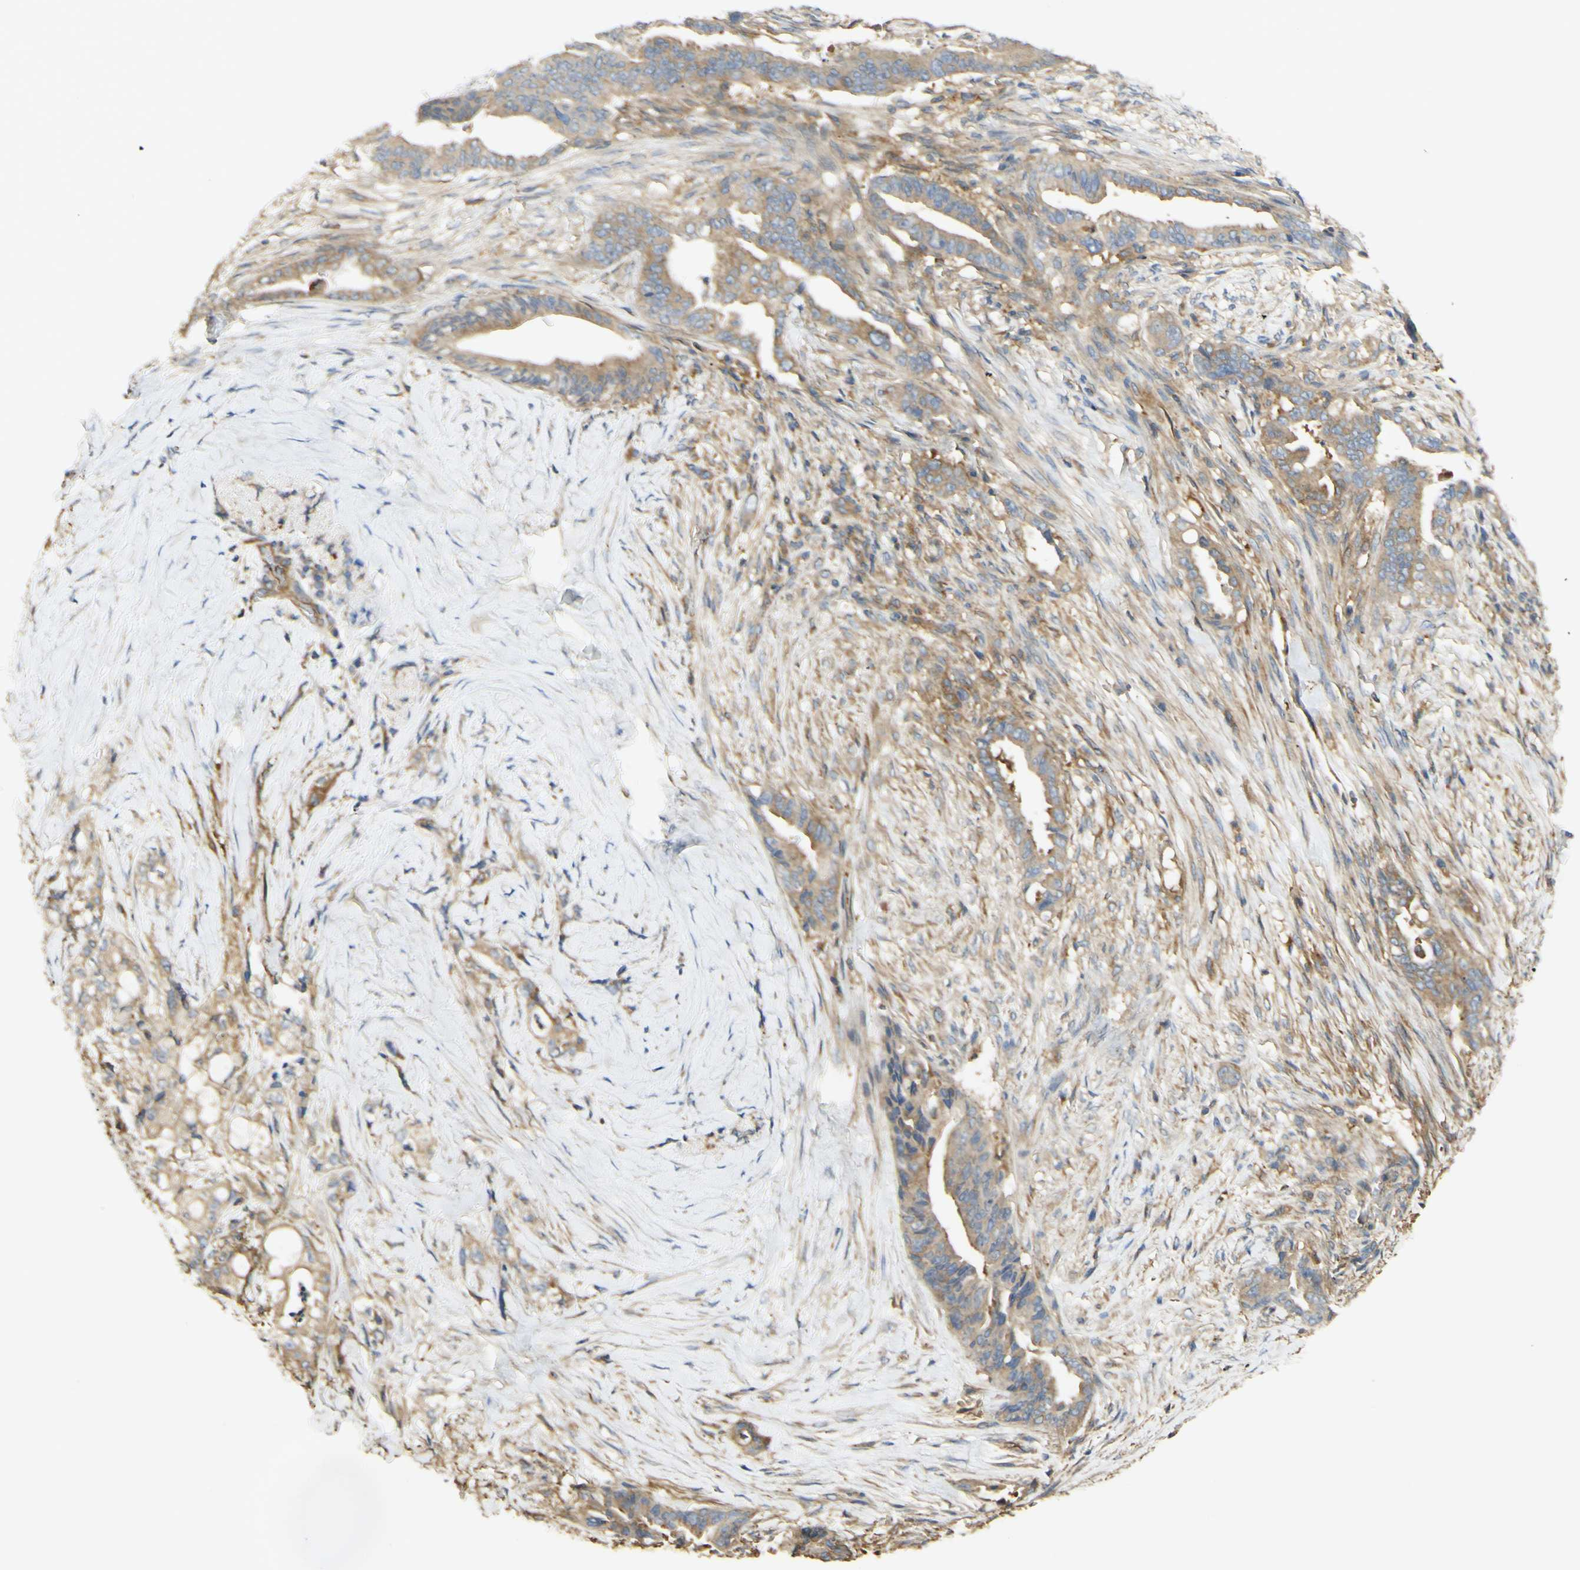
{"staining": {"intensity": "moderate", "quantity": ">75%", "location": "cytoplasmic/membranous"}, "tissue": "pancreatic cancer", "cell_type": "Tumor cells", "image_type": "cancer", "snomed": [{"axis": "morphology", "description": "Adenocarcinoma, NOS"}, {"axis": "topography", "description": "Pancreas"}], "caption": "This photomicrograph shows immunohistochemistry staining of human pancreatic adenocarcinoma, with medium moderate cytoplasmic/membranous positivity in approximately >75% of tumor cells.", "gene": "IKBKG", "patient": {"sex": "male", "age": 70}}